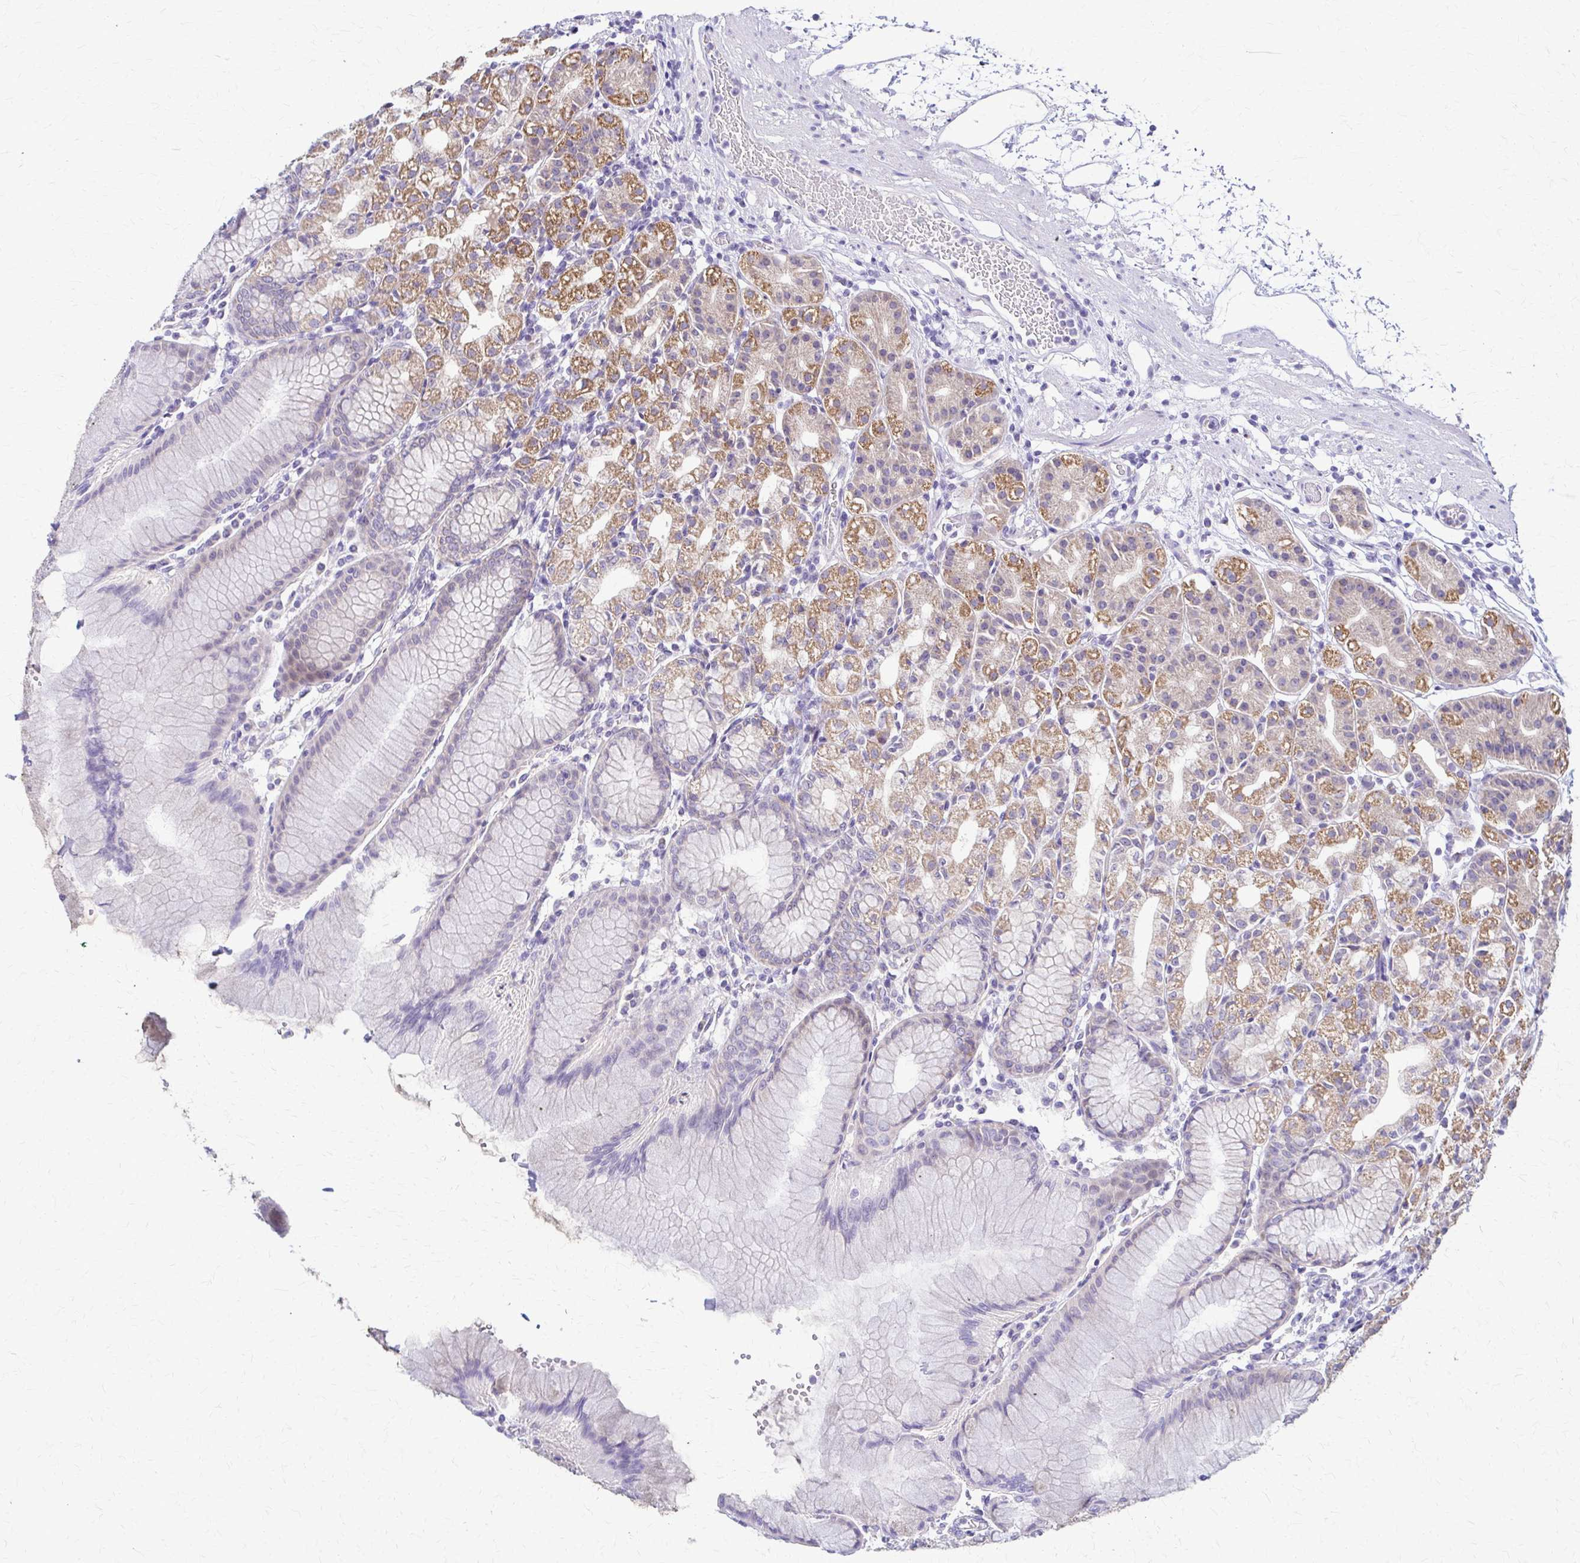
{"staining": {"intensity": "moderate", "quantity": "25%-75%", "location": "cytoplasmic/membranous"}, "tissue": "stomach", "cell_type": "Glandular cells", "image_type": "normal", "snomed": [{"axis": "morphology", "description": "Normal tissue, NOS"}, {"axis": "topography", "description": "Stomach"}], "caption": "Protein staining of benign stomach demonstrates moderate cytoplasmic/membranous expression in about 25%-75% of glandular cells.", "gene": "SAMD13", "patient": {"sex": "female", "age": 57}}